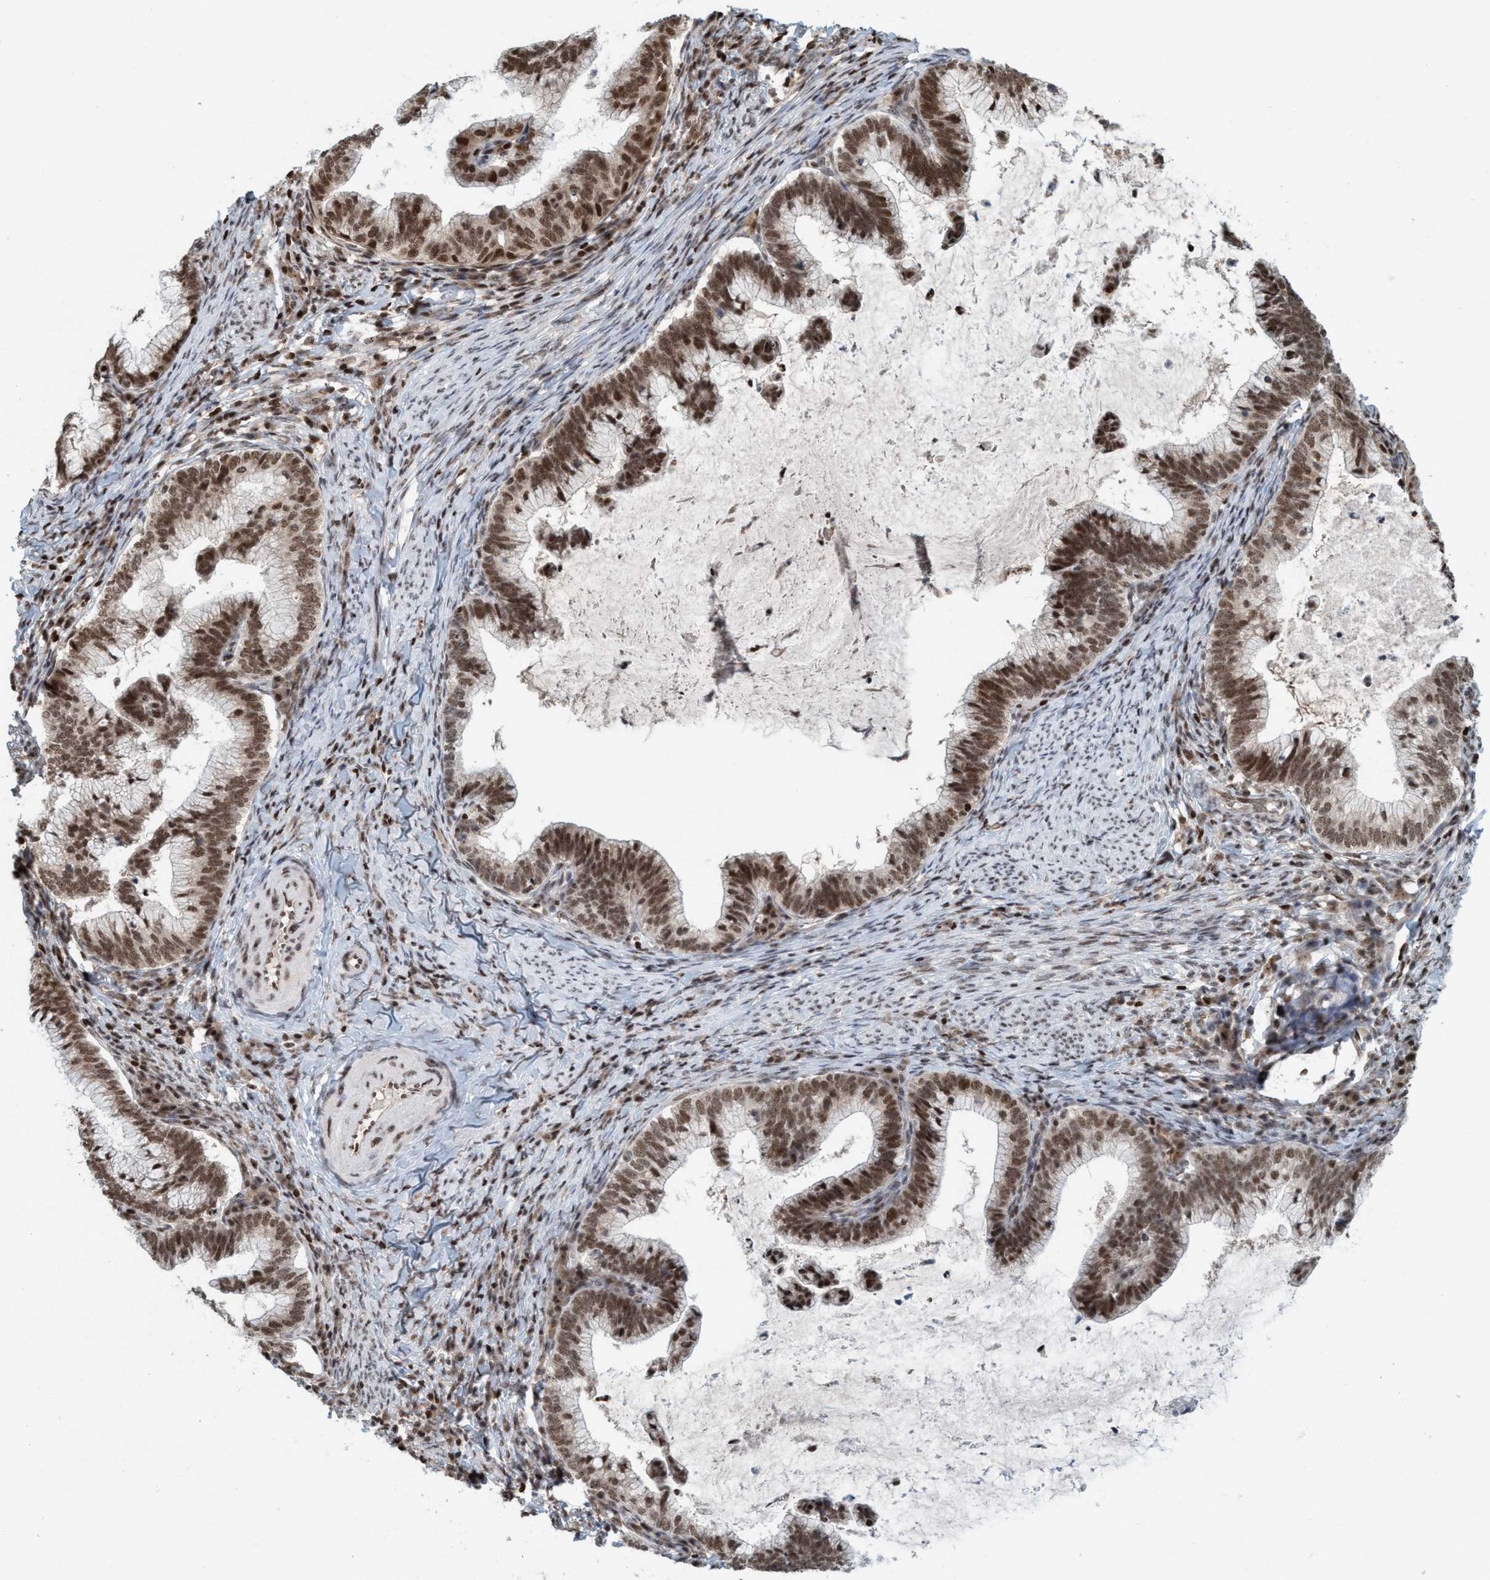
{"staining": {"intensity": "strong", "quantity": ">75%", "location": "nuclear"}, "tissue": "cervical cancer", "cell_type": "Tumor cells", "image_type": "cancer", "snomed": [{"axis": "morphology", "description": "Adenocarcinoma, NOS"}, {"axis": "topography", "description": "Cervix"}], "caption": "Cervical cancer (adenocarcinoma) tissue exhibits strong nuclear staining in about >75% of tumor cells The staining is performed using DAB brown chromogen to label protein expression. The nuclei are counter-stained blue using hematoxylin.", "gene": "SMCR8", "patient": {"sex": "female", "age": 36}}